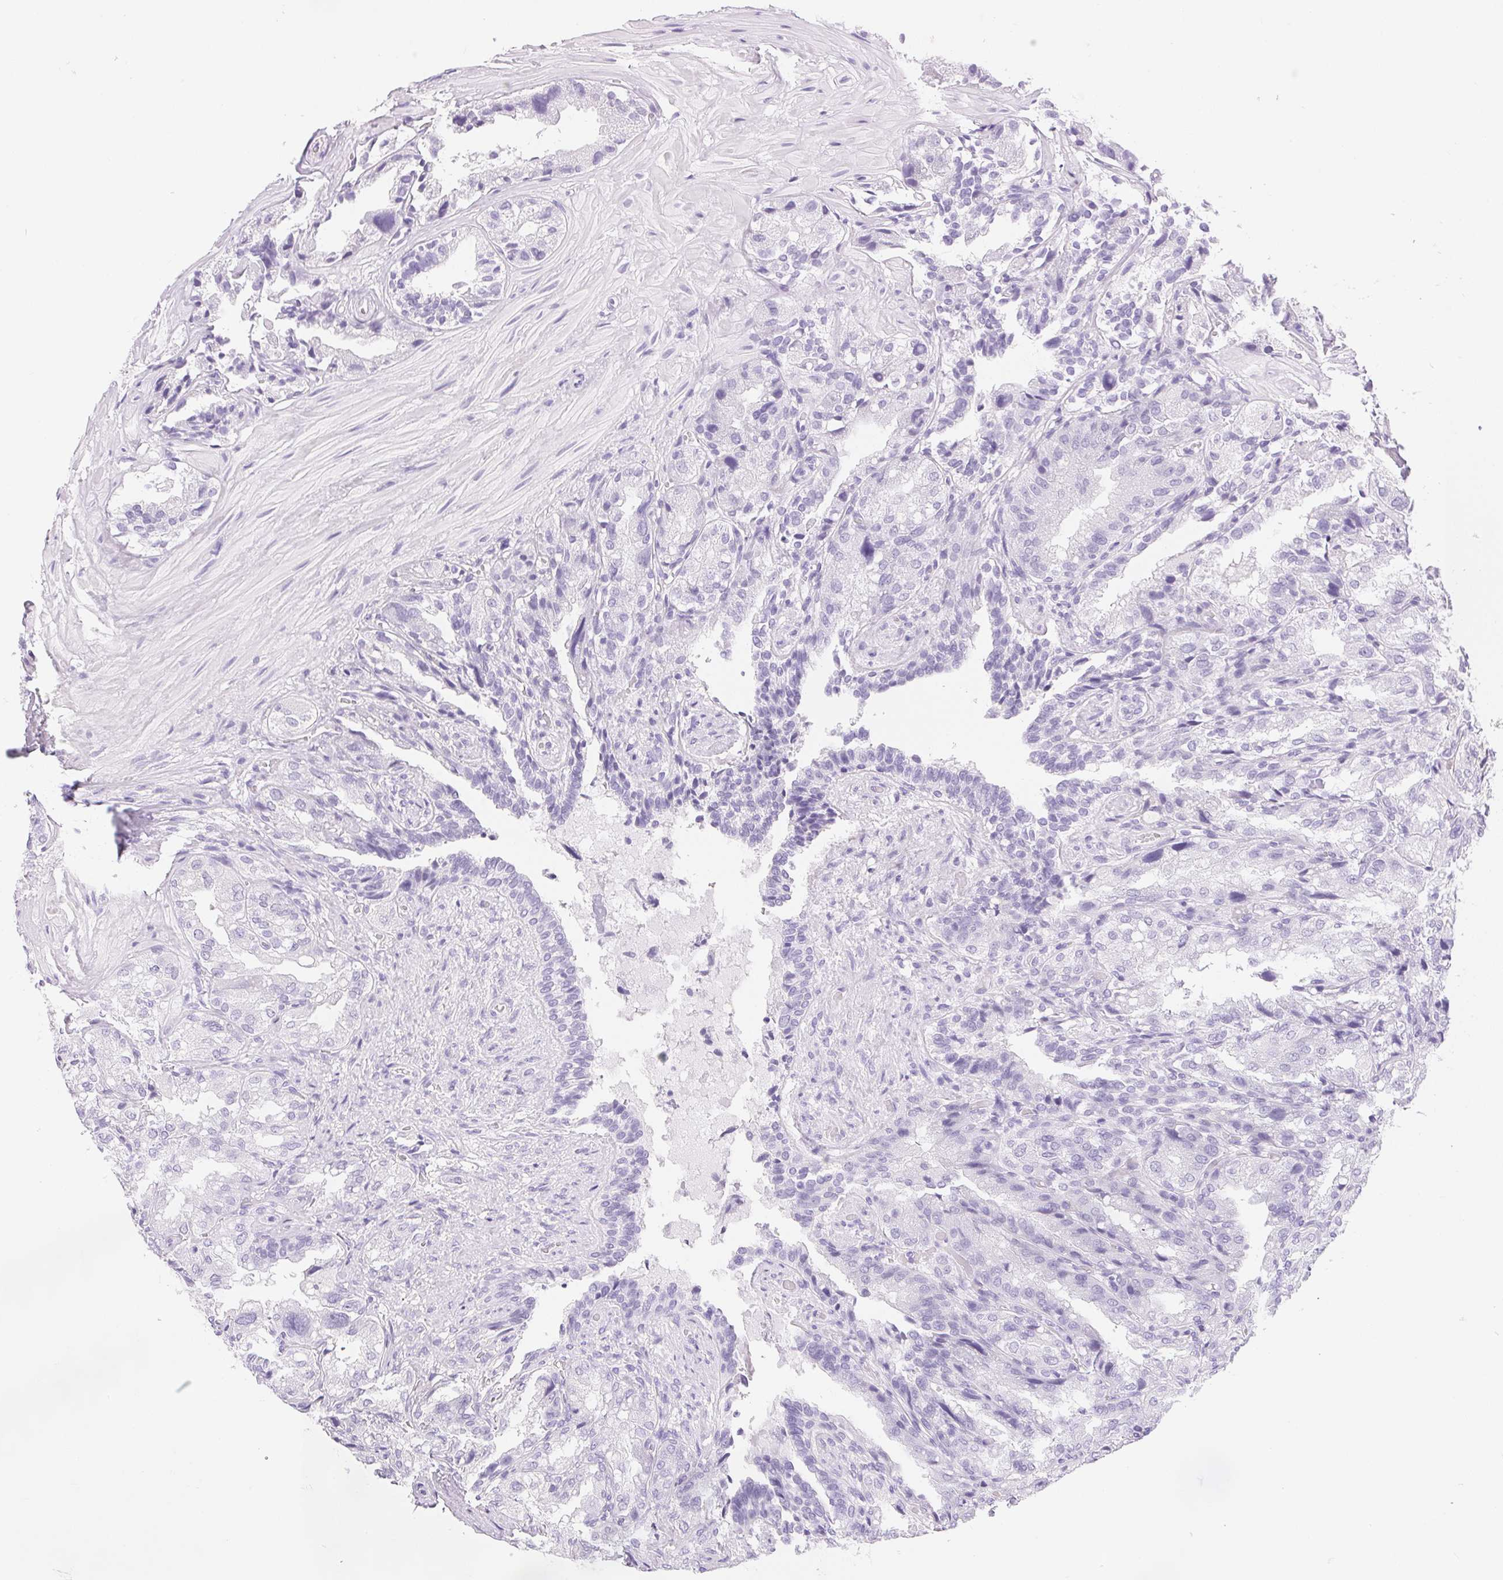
{"staining": {"intensity": "negative", "quantity": "none", "location": "none"}, "tissue": "seminal vesicle", "cell_type": "Glandular cells", "image_type": "normal", "snomed": [{"axis": "morphology", "description": "Normal tissue, NOS"}, {"axis": "topography", "description": "Seminal veicle"}], "caption": "Immunohistochemical staining of benign human seminal vesicle displays no significant staining in glandular cells. (Stains: DAB immunohistochemistry (IHC) with hematoxylin counter stain, Microscopy: brightfield microscopy at high magnification).", "gene": "CLDN16", "patient": {"sex": "male", "age": 57}}